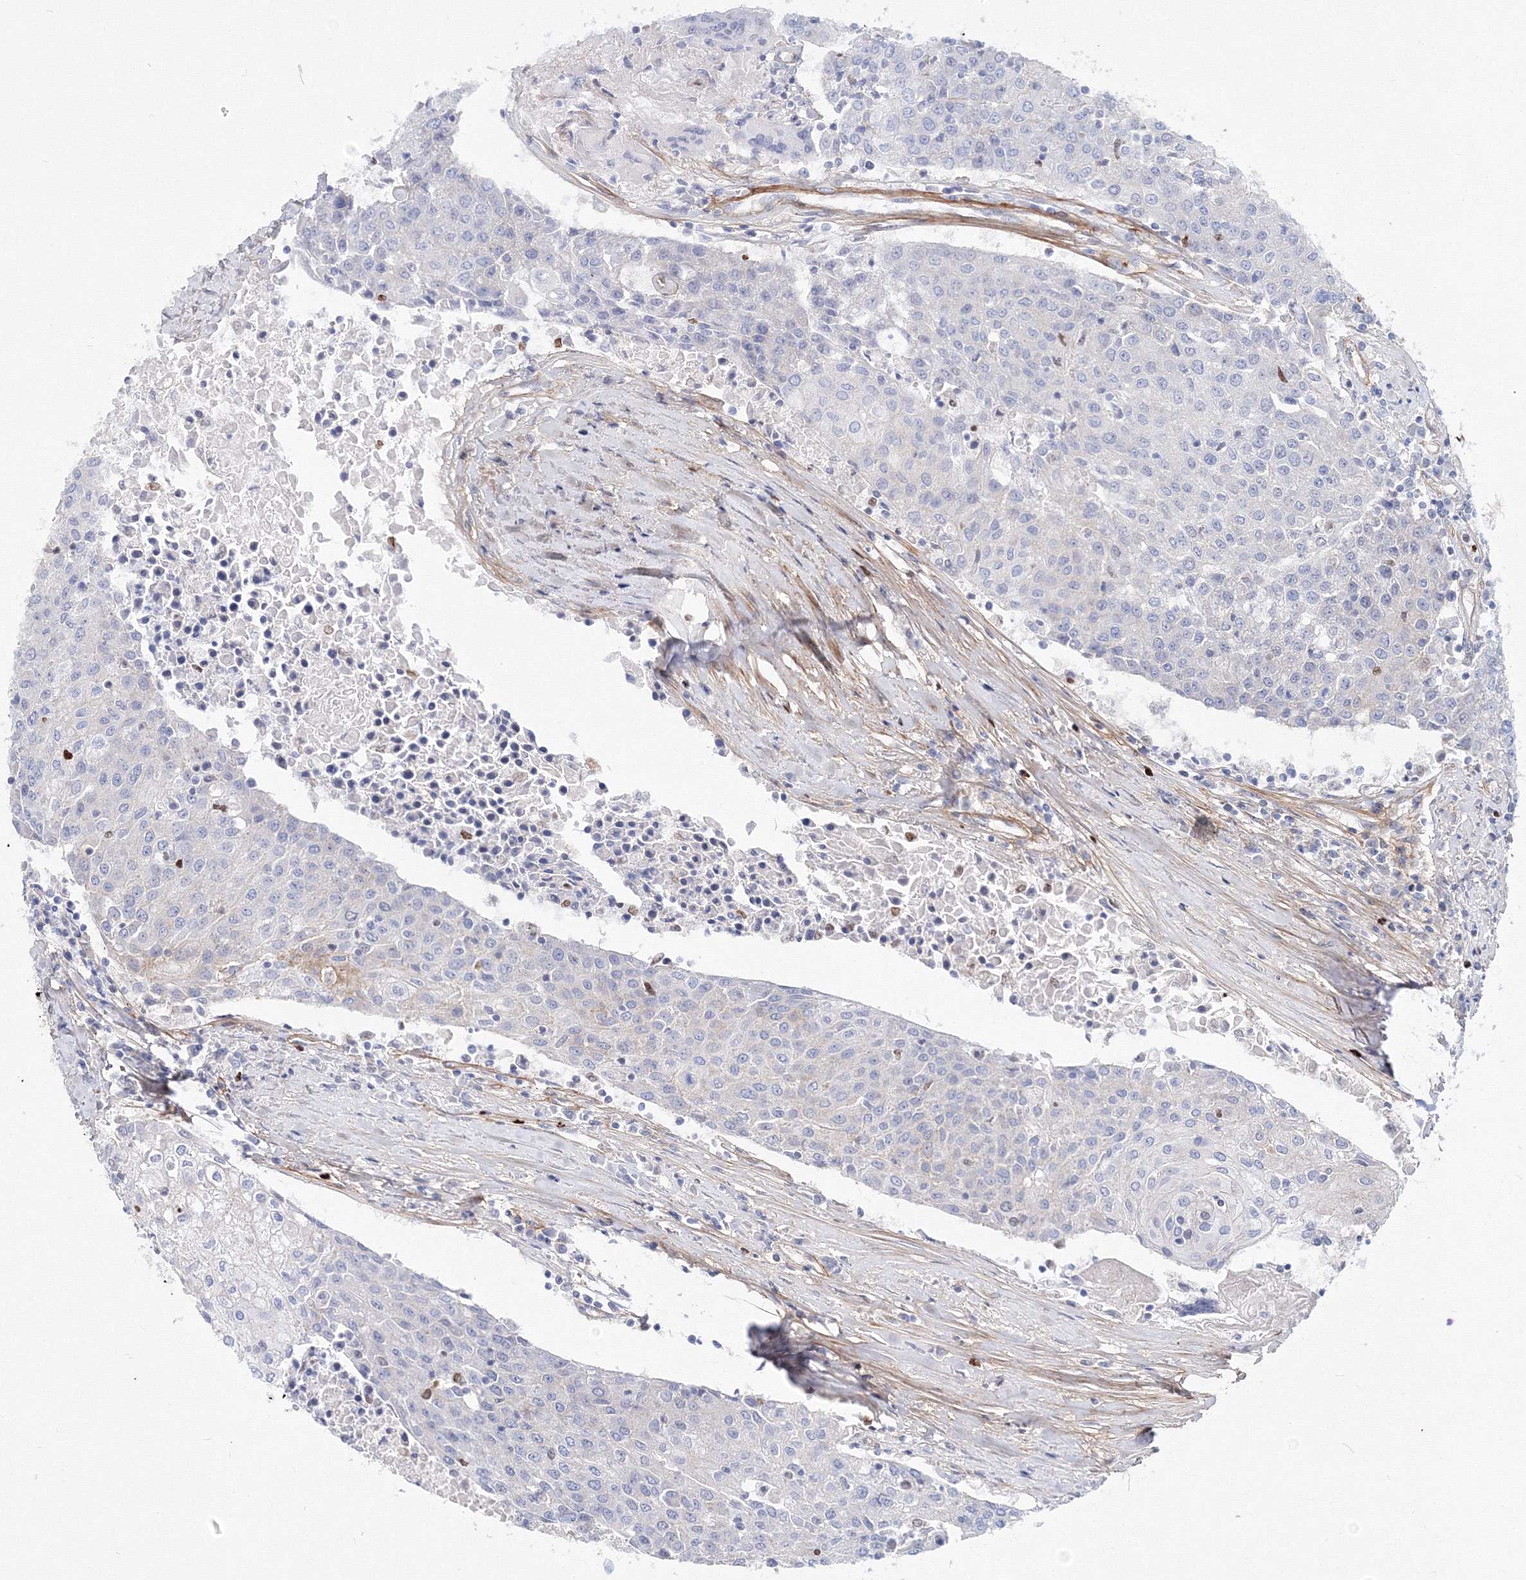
{"staining": {"intensity": "negative", "quantity": "none", "location": "none"}, "tissue": "urothelial cancer", "cell_type": "Tumor cells", "image_type": "cancer", "snomed": [{"axis": "morphology", "description": "Urothelial carcinoma, High grade"}, {"axis": "topography", "description": "Urinary bladder"}], "caption": "IHC of human urothelial carcinoma (high-grade) demonstrates no expression in tumor cells.", "gene": "C11orf52", "patient": {"sex": "female", "age": 85}}